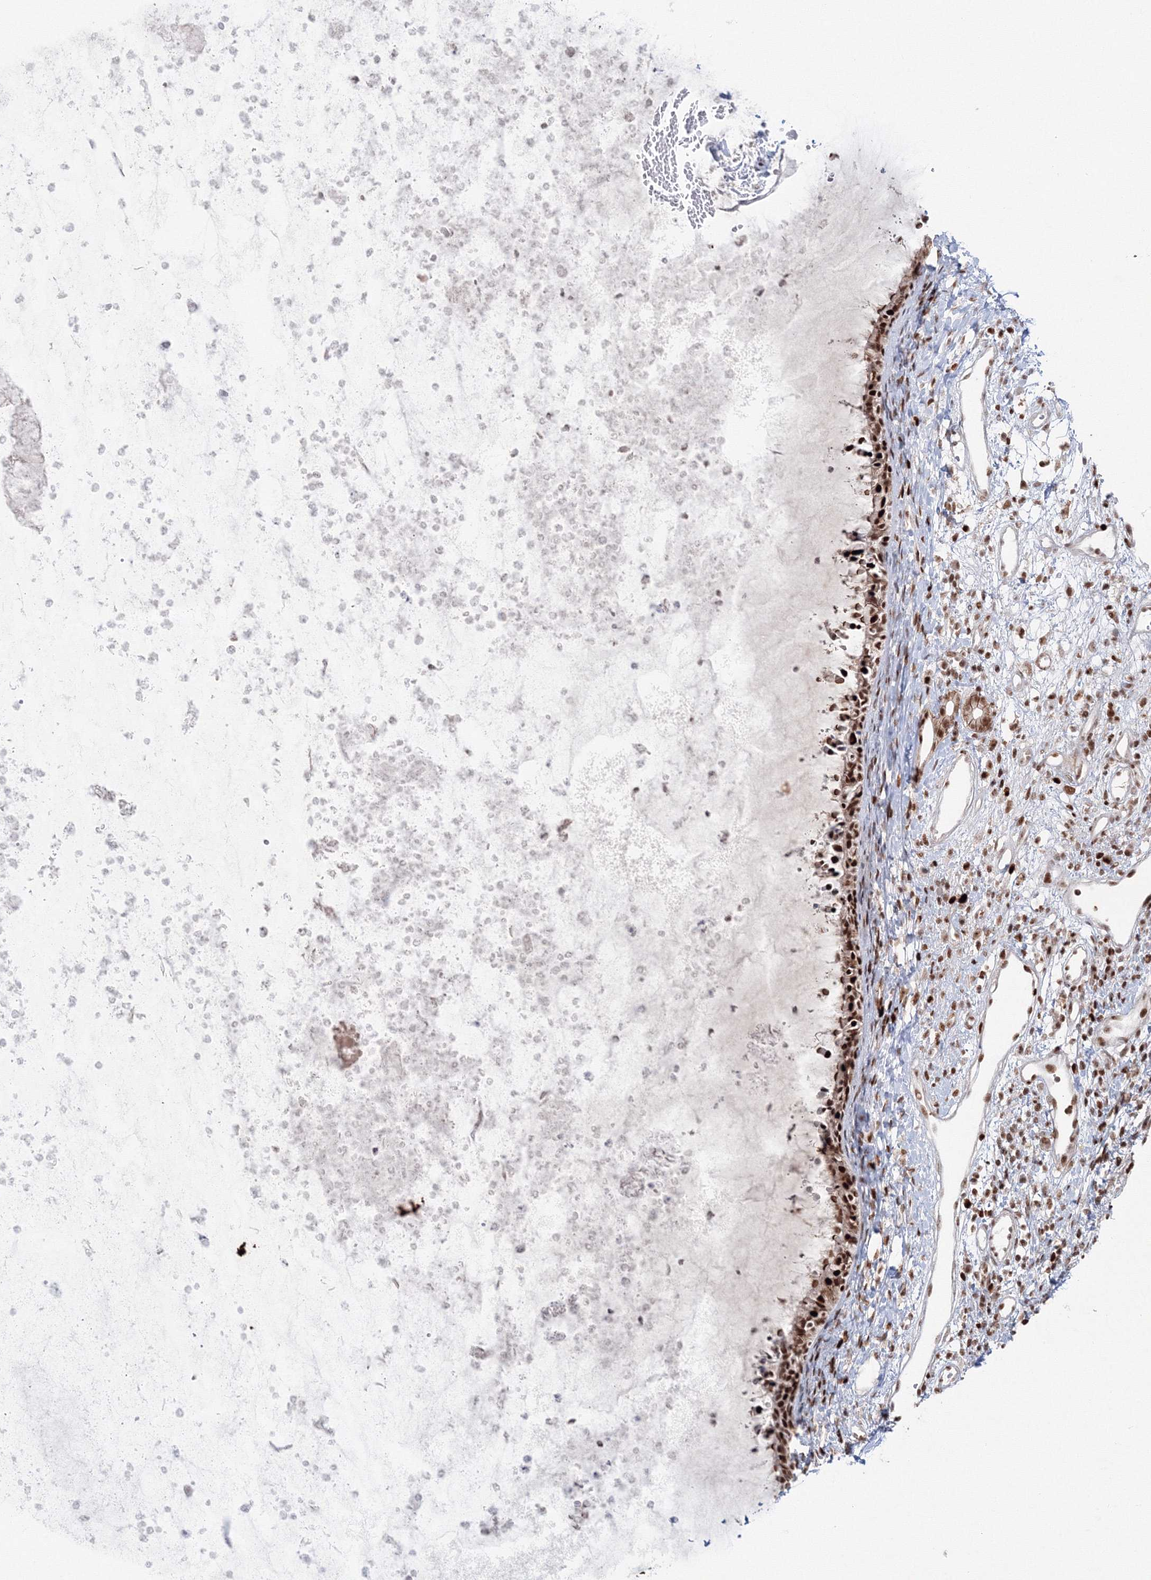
{"staining": {"intensity": "strong", "quantity": ">75%", "location": "cytoplasmic/membranous,nuclear"}, "tissue": "nasopharynx", "cell_type": "Respiratory epithelial cells", "image_type": "normal", "snomed": [{"axis": "morphology", "description": "Normal tissue, NOS"}, {"axis": "topography", "description": "Nasopharynx"}], "caption": "Normal nasopharynx was stained to show a protein in brown. There is high levels of strong cytoplasmic/membranous,nuclear staining in approximately >75% of respiratory epithelial cells. Ihc stains the protein in brown and the nuclei are stained blue.", "gene": "LIG1", "patient": {"sex": "male", "age": 22}}